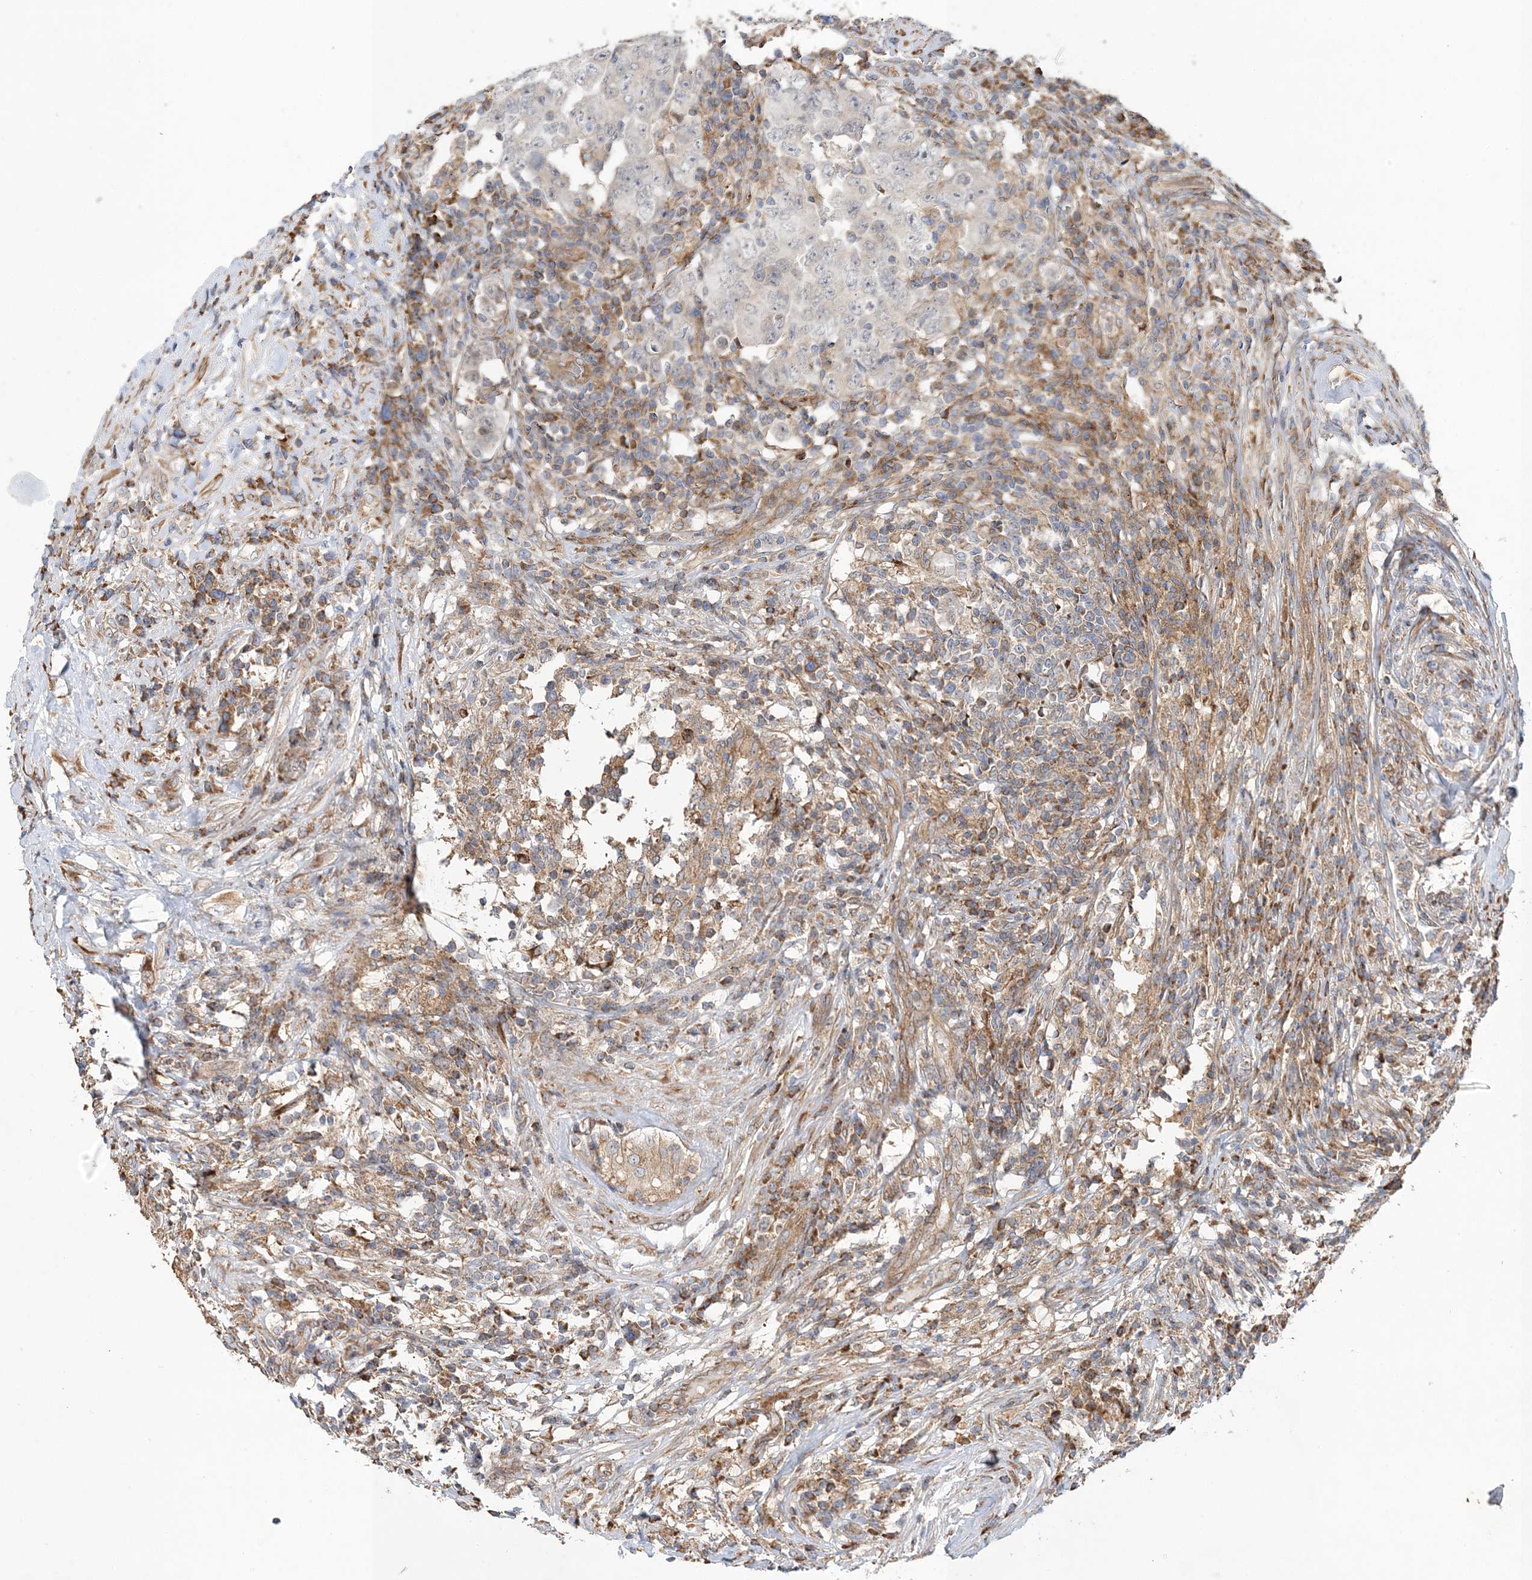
{"staining": {"intensity": "negative", "quantity": "none", "location": "none"}, "tissue": "testis cancer", "cell_type": "Tumor cells", "image_type": "cancer", "snomed": [{"axis": "morphology", "description": "Carcinoma, Embryonal, NOS"}, {"axis": "topography", "description": "Testis"}], "caption": "The histopathology image shows no staining of tumor cells in embryonal carcinoma (testis).", "gene": "ZFYVE16", "patient": {"sex": "male", "age": 26}}